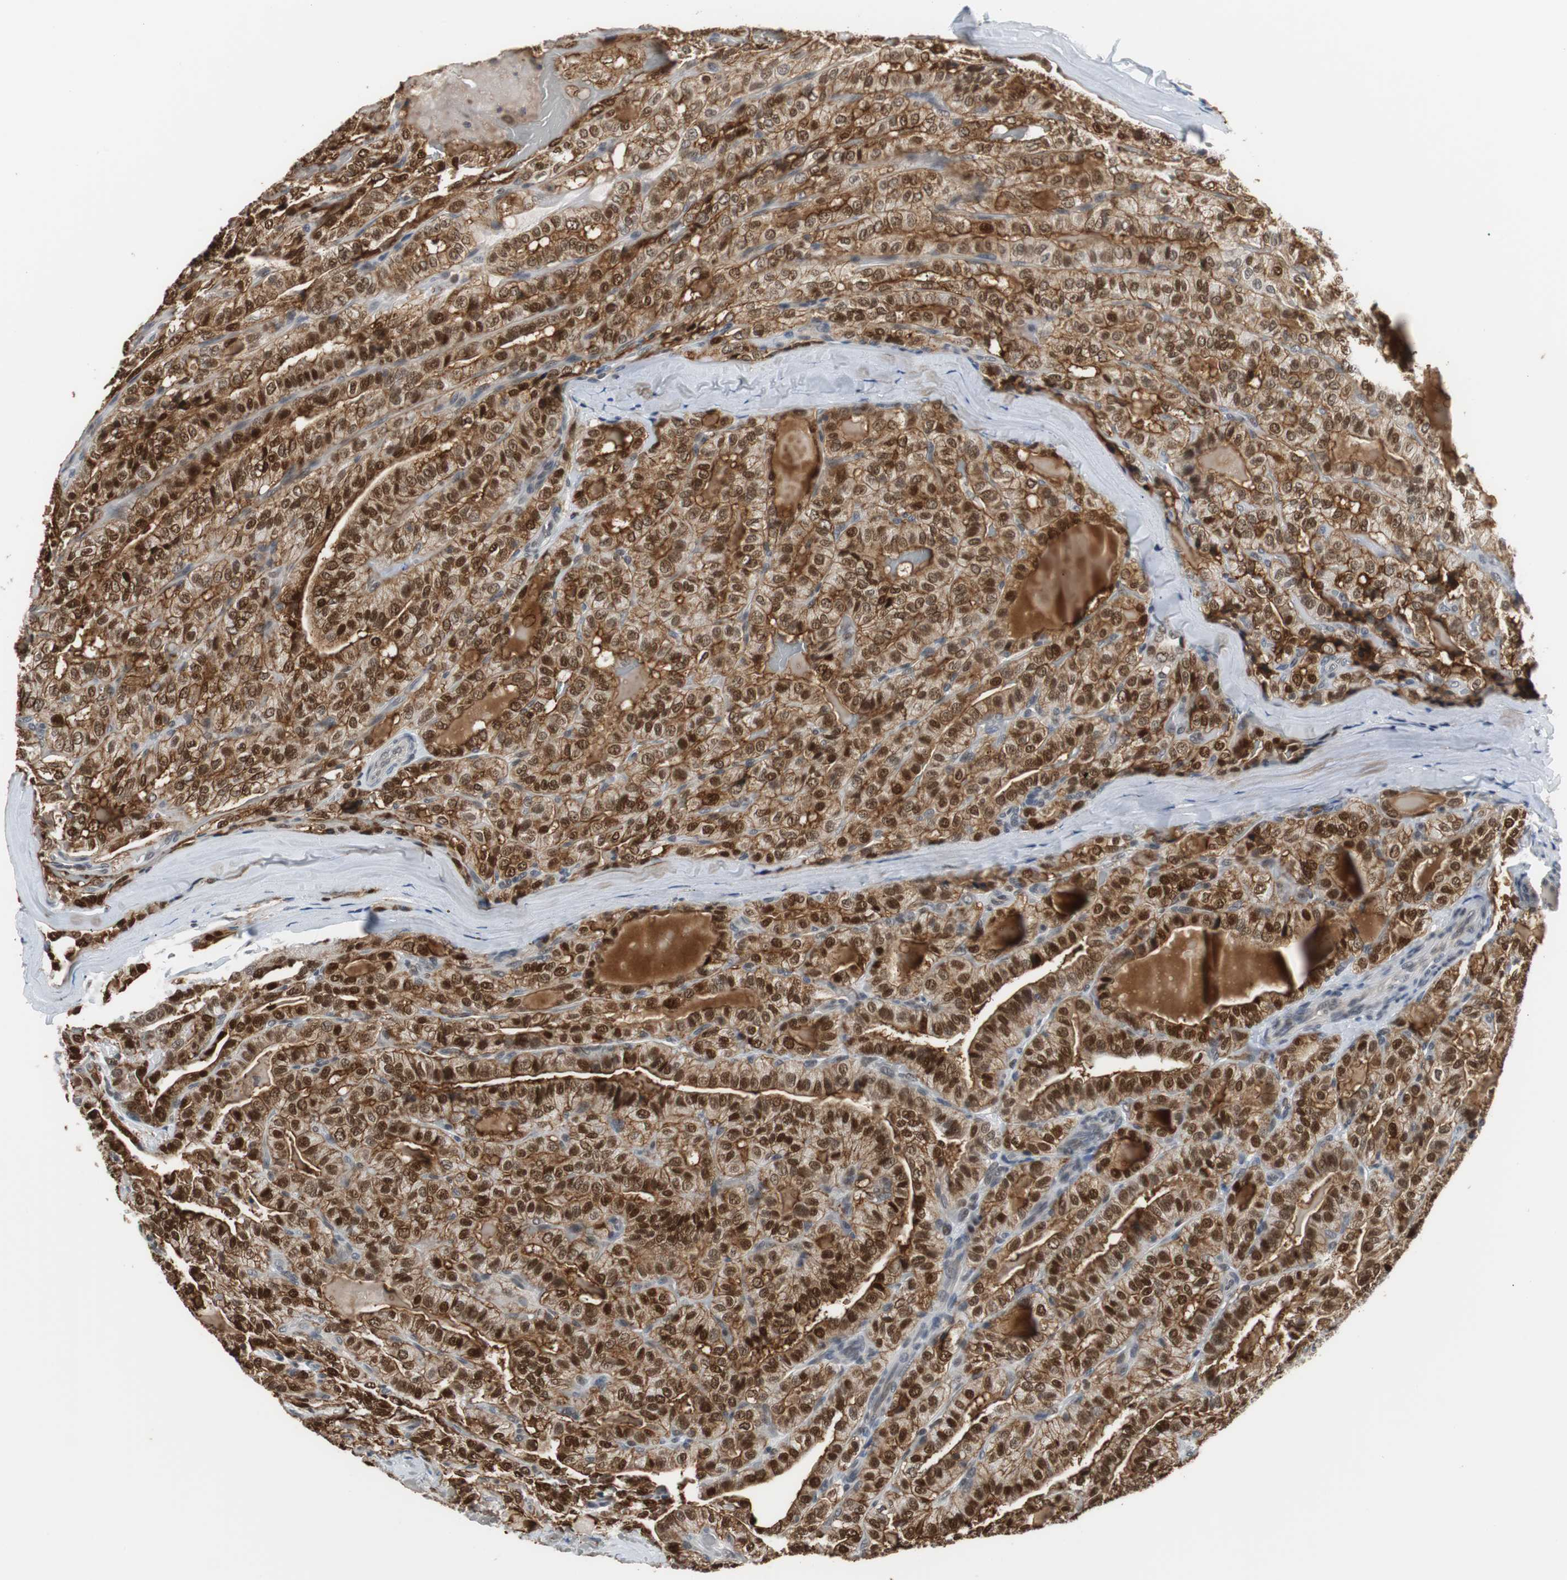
{"staining": {"intensity": "strong", "quantity": ">75%", "location": "cytoplasmic/membranous,nuclear"}, "tissue": "thyroid cancer", "cell_type": "Tumor cells", "image_type": "cancer", "snomed": [{"axis": "morphology", "description": "Papillary adenocarcinoma, NOS"}, {"axis": "topography", "description": "Thyroid gland"}], "caption": "Protein analysis of thyroid papillary adenocarcinoma tissue shows strong cytoplasmic/membranous and nuclear expression in about >75% of tumor cells.", "gene": "SIRT1", "patient": {"sex": "male", "age": 77}}